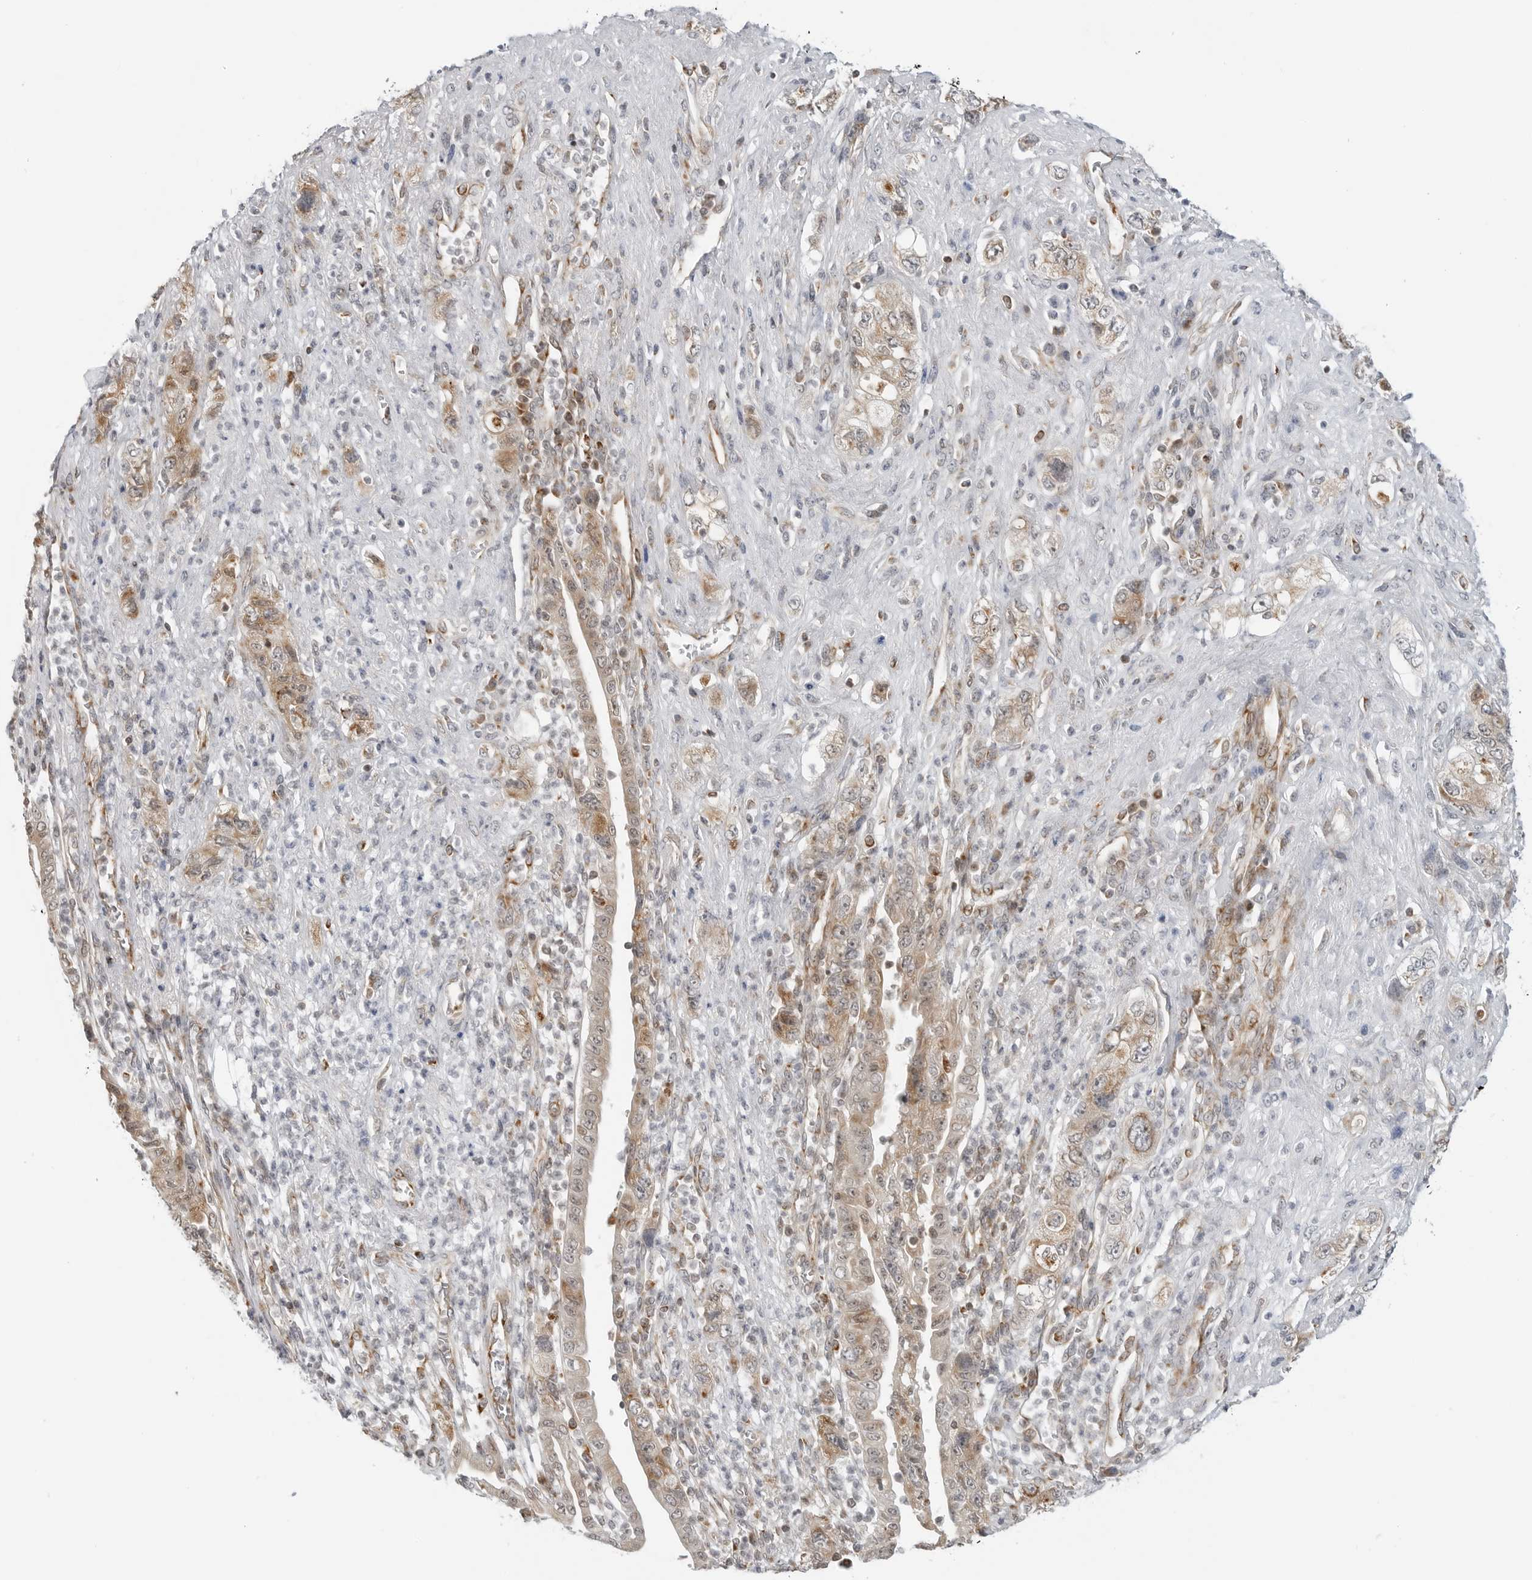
{"staining": {"intensity": "weak", "quantity": ">75%", "location": "cytoplasmic/membranous"}, "tissue": "pancreatic cancer", "cell_type": "Tumor cells", "image_type": "cancer", "snomed": [{"axis": "morphology", "description": "Adenocarcinoma, NOS"}, {"axis": "topography", "description": "Pancreas"}], "caption": "Immunohistochemical staining of adenocarcinoma (pancreatic) reveals weak cytoplasmic/membranous protein expression in approximately >75% of tumor cells.", "gene": "PEX2", "patient": {"sex": "female", "age": 73}}